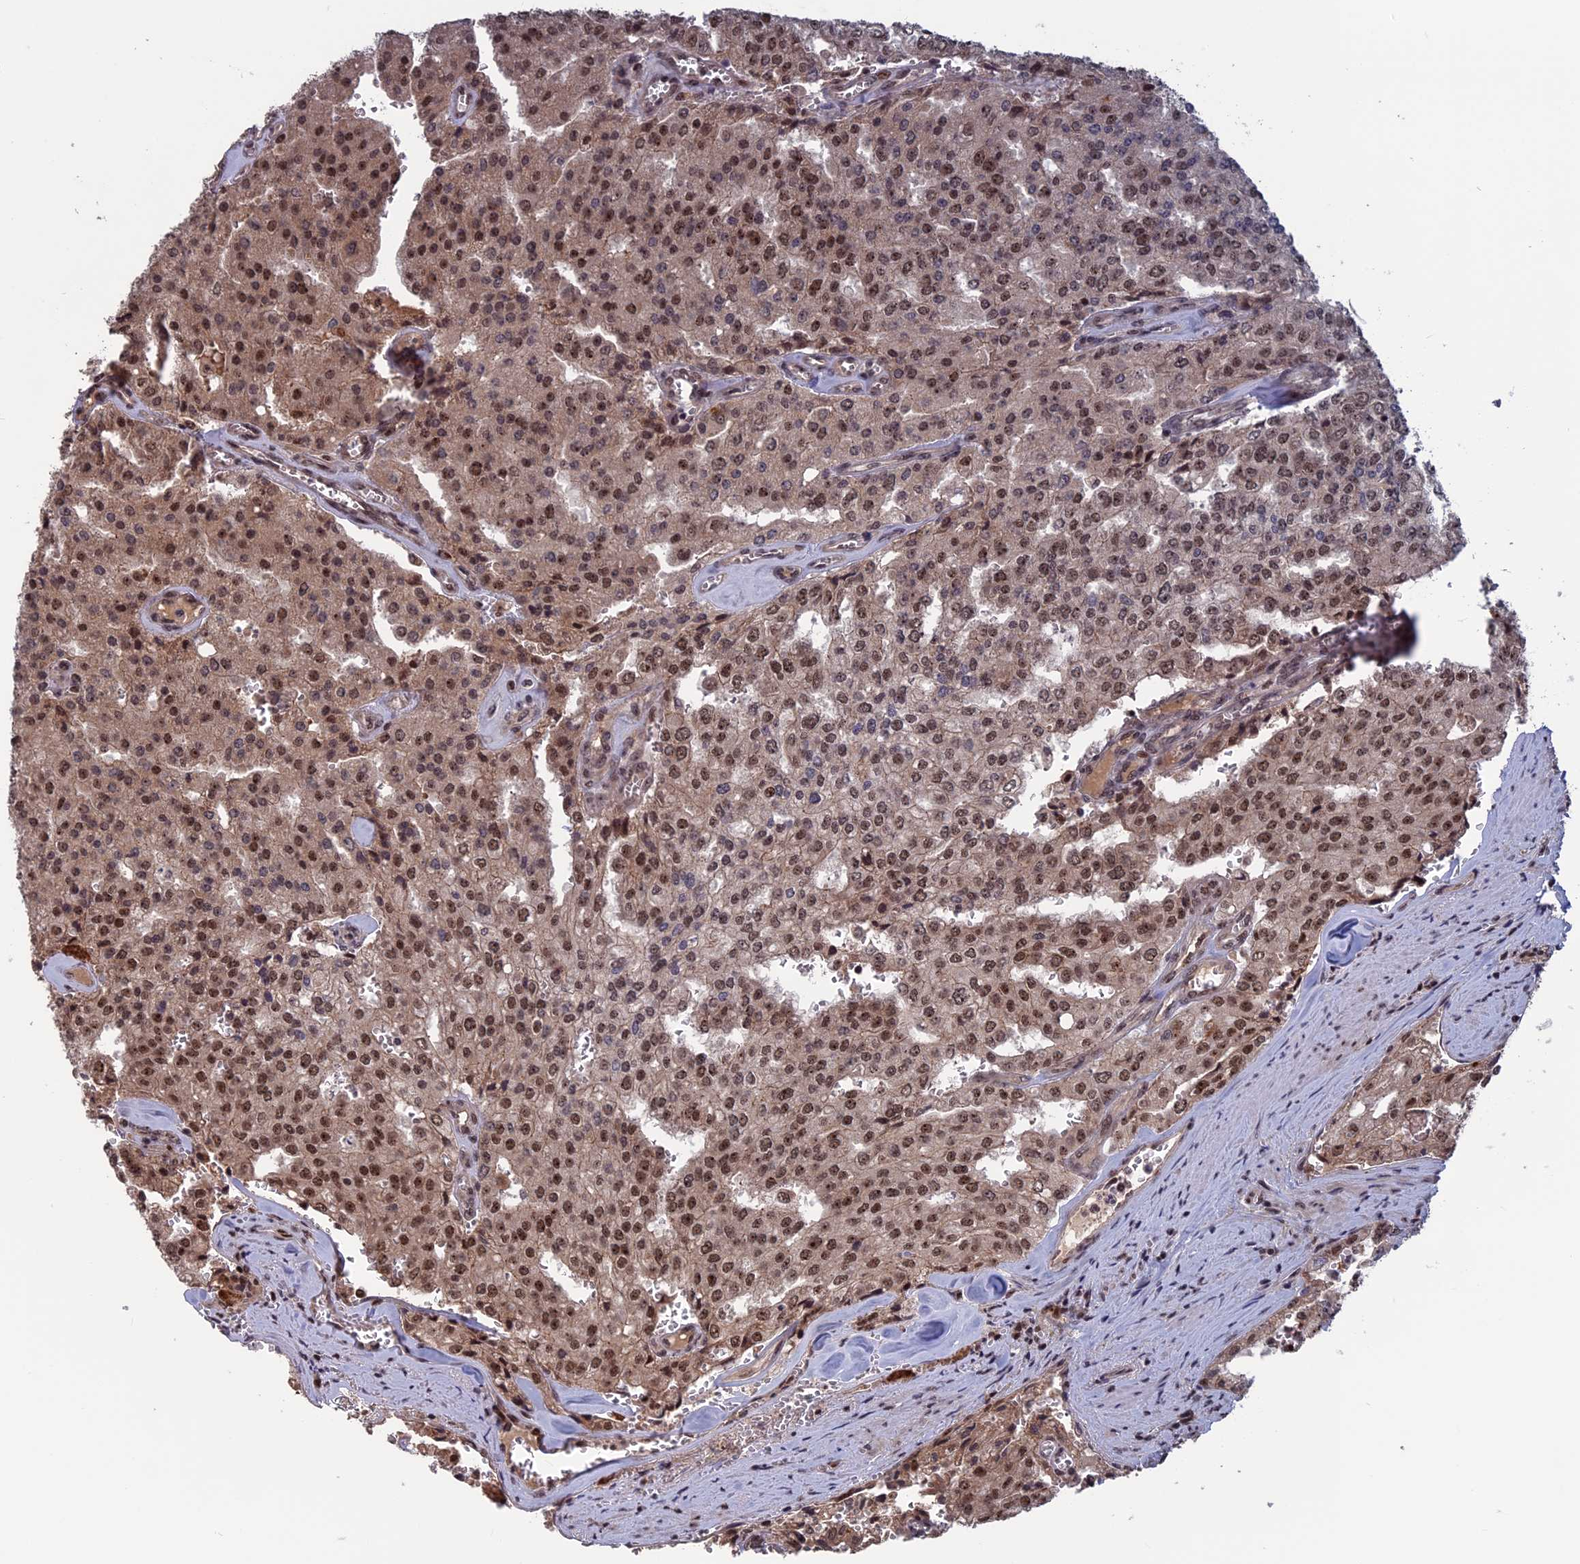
{"staining": {"intensity": "strong", "quantity": "25%-75%", "location": "nuclear"}, "tissue": "prostate cancer", "cell_type": "Tumor cells", "image_type": "cancer", "snomed": [{"axis": "morphology", "description": "Adenocarcinoma, High grade"}, {"axis": "topography", "description": "Prostate"}], "caption": "Brown immunohistochemical staining in human prostate cancer (adenocarcinoma (high-grade)) demonstrates strong nuclear staining in approximately 25%-75% of tumor cells.", "gene": "CACTIN", "patient": {"sex": "male", "age": 68}}